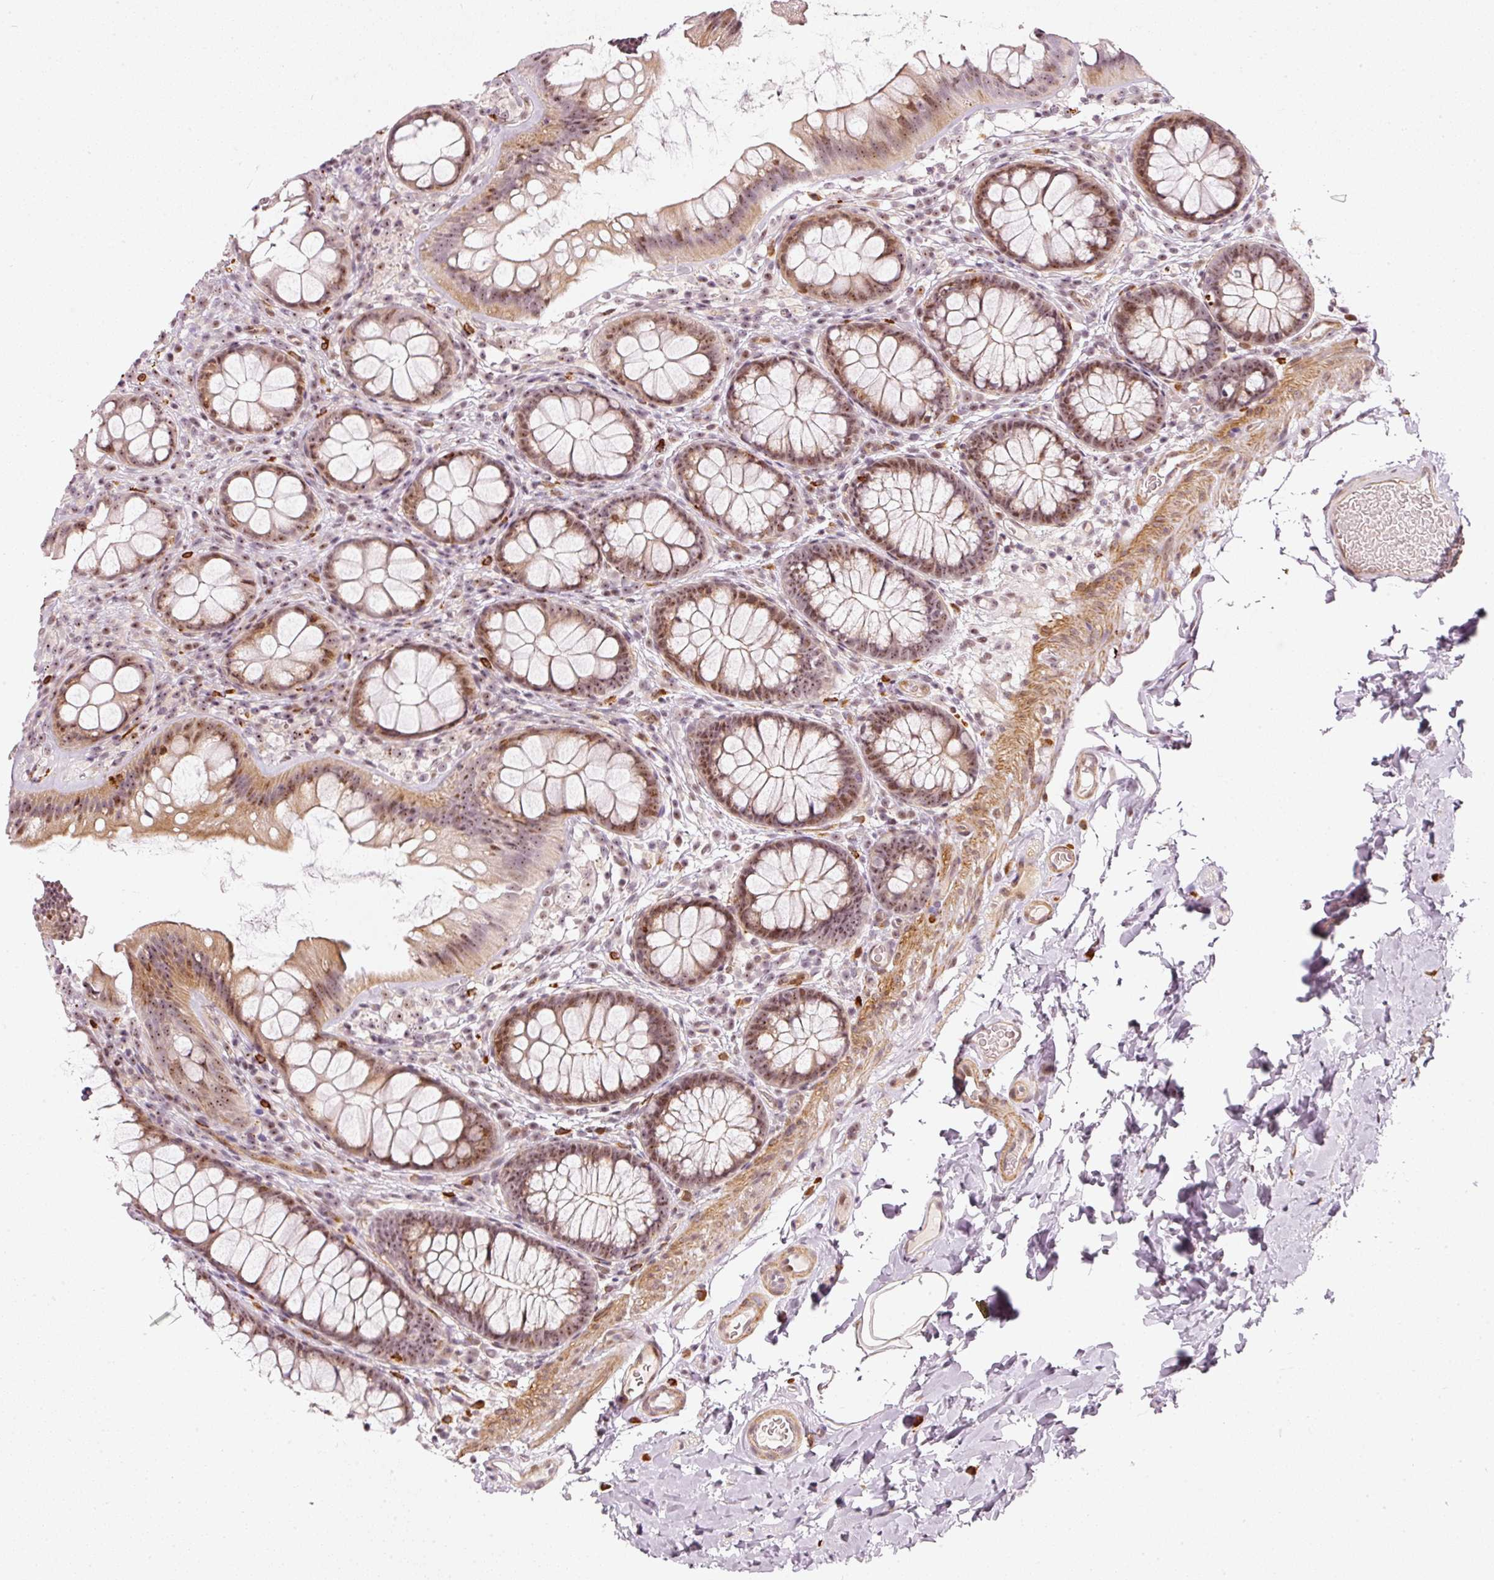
{"staining": {"intensity": "moderate", "quantity": ">75%", "location": "cytoplasmic/membranous,nuclear"}, "tissue": "colon", "cell_type": "Endothelial cells", "image_type": "normal", "snomed": [{"axis": "morphology", "description": "Normal tissue, NOS"}, {"axis": "topography", "description": "Colon"}], "caption": "This histopathology image demonstrates normal colon stained with immunohistochemistry (IHC) to label a protein in brown. The cytoplasmic/membranous,nuclear of endothelial cells show moderate positivity for the protein. Nuclei are counter-stained blue.", "gene": "MXRA8", "patient": {"sex": "male", "age": 46}}